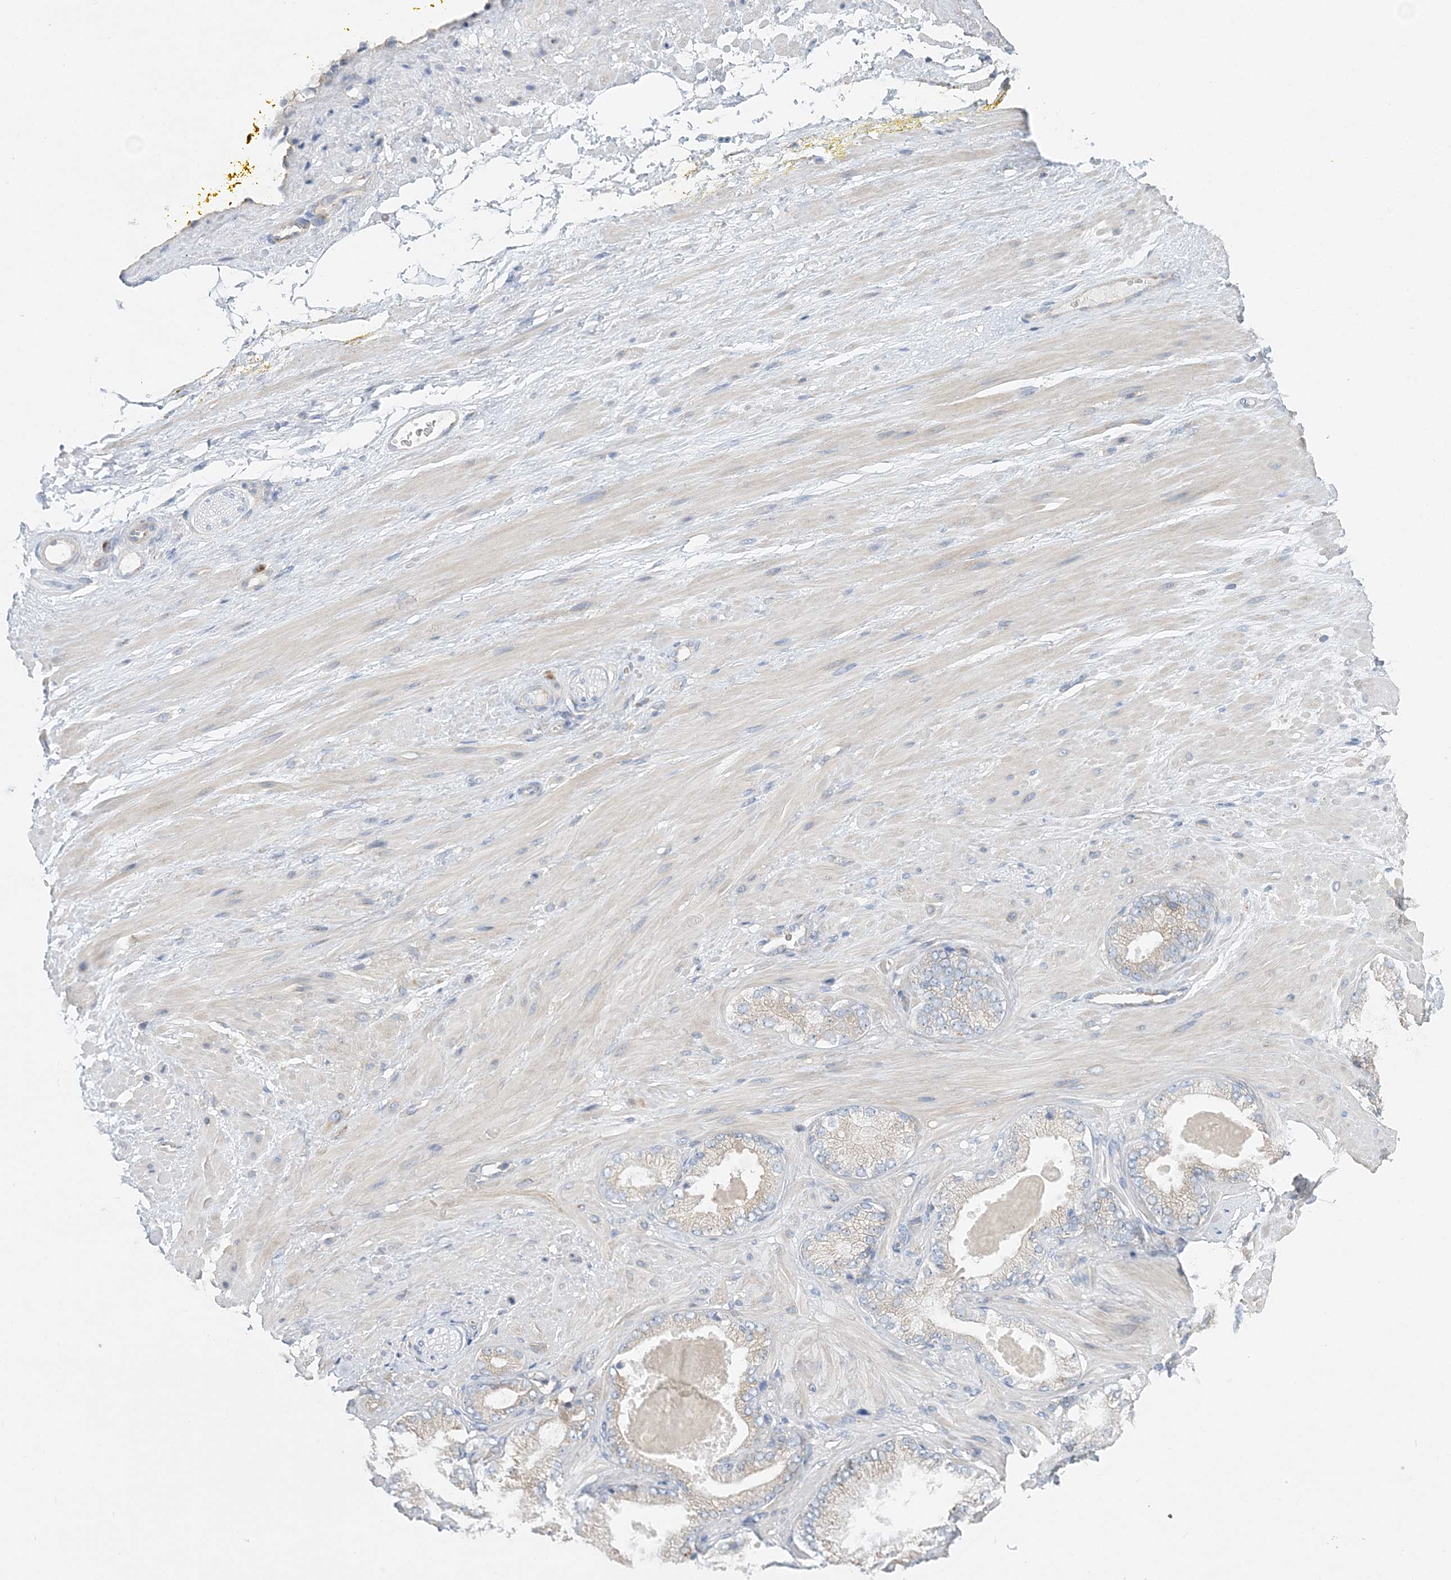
{"staining": {"intensity": "negative", "quantity": "none", "location": "none"}, "tissue": "adipose tissue", "cell_type": "Adipocytes", "image_type": "normal", "snomed": [{"axis": "morphology", "description": "Normal tissue, NOS"}, {"axis": "morphology", "description": "Adenocarcinoma, Low grade"}, {"axis": "topography", "description": "Prostate"}, {"axis": "topography", "description": "Peripheral nerve tissue"}], "caption": "DAB (3,3'-diaminobenzidine) immunohistochemical staining of benign adipose tissue exhibits no significant staining in adipocytes. (Stains: DAB immunohistochemistry with hematoxylin counter stain, Microscopy: brightfield microscopy at high magnification).", "gene": "FAM114A2", "patient": {"sex": "male", "age": 63}}